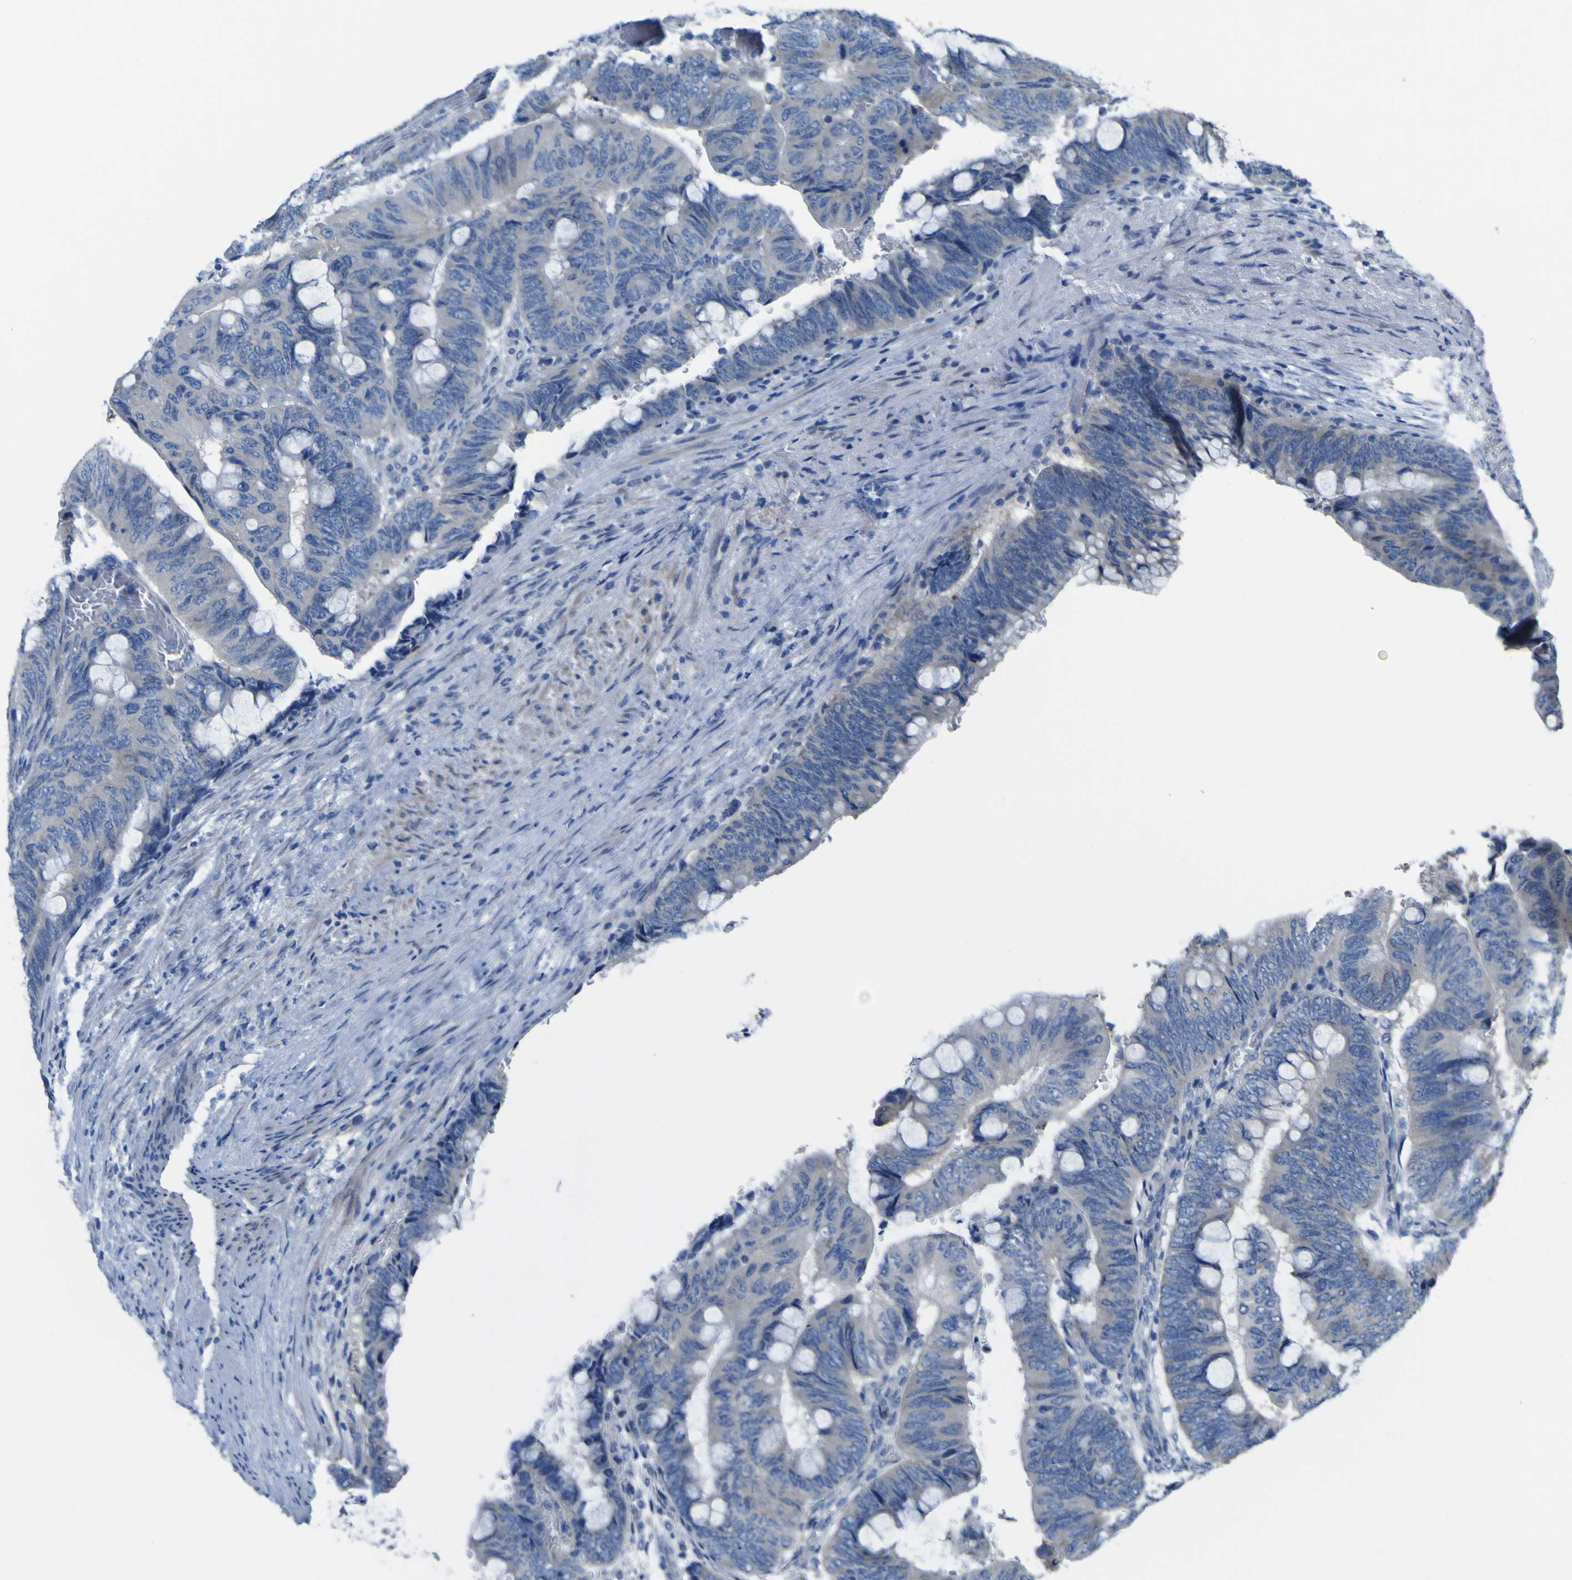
{"staining": {"intensity": "negative", "quantity": "none", "location": "none"}, "tissue": "colorectal cancer", "cell_type": "Tumor cells", "image_type": "cancer", "snomed": [{"axis": "morphology", "description": "Normal tissue, NOS"}, {"axis": "morphology", "description": "Adenocarcinoma, NOS"}, {"axis": "topography", "description": "Rectum"}, {"axis": "topography", "description": "Peripheral nerve tissue"}], "caption": "Human colorectal cancer stained for a protein using immunohistochemistry reveals no expression in tumor cells.", "gene": "MYEOV", "patient": {"sex": "male", "age": 92}}